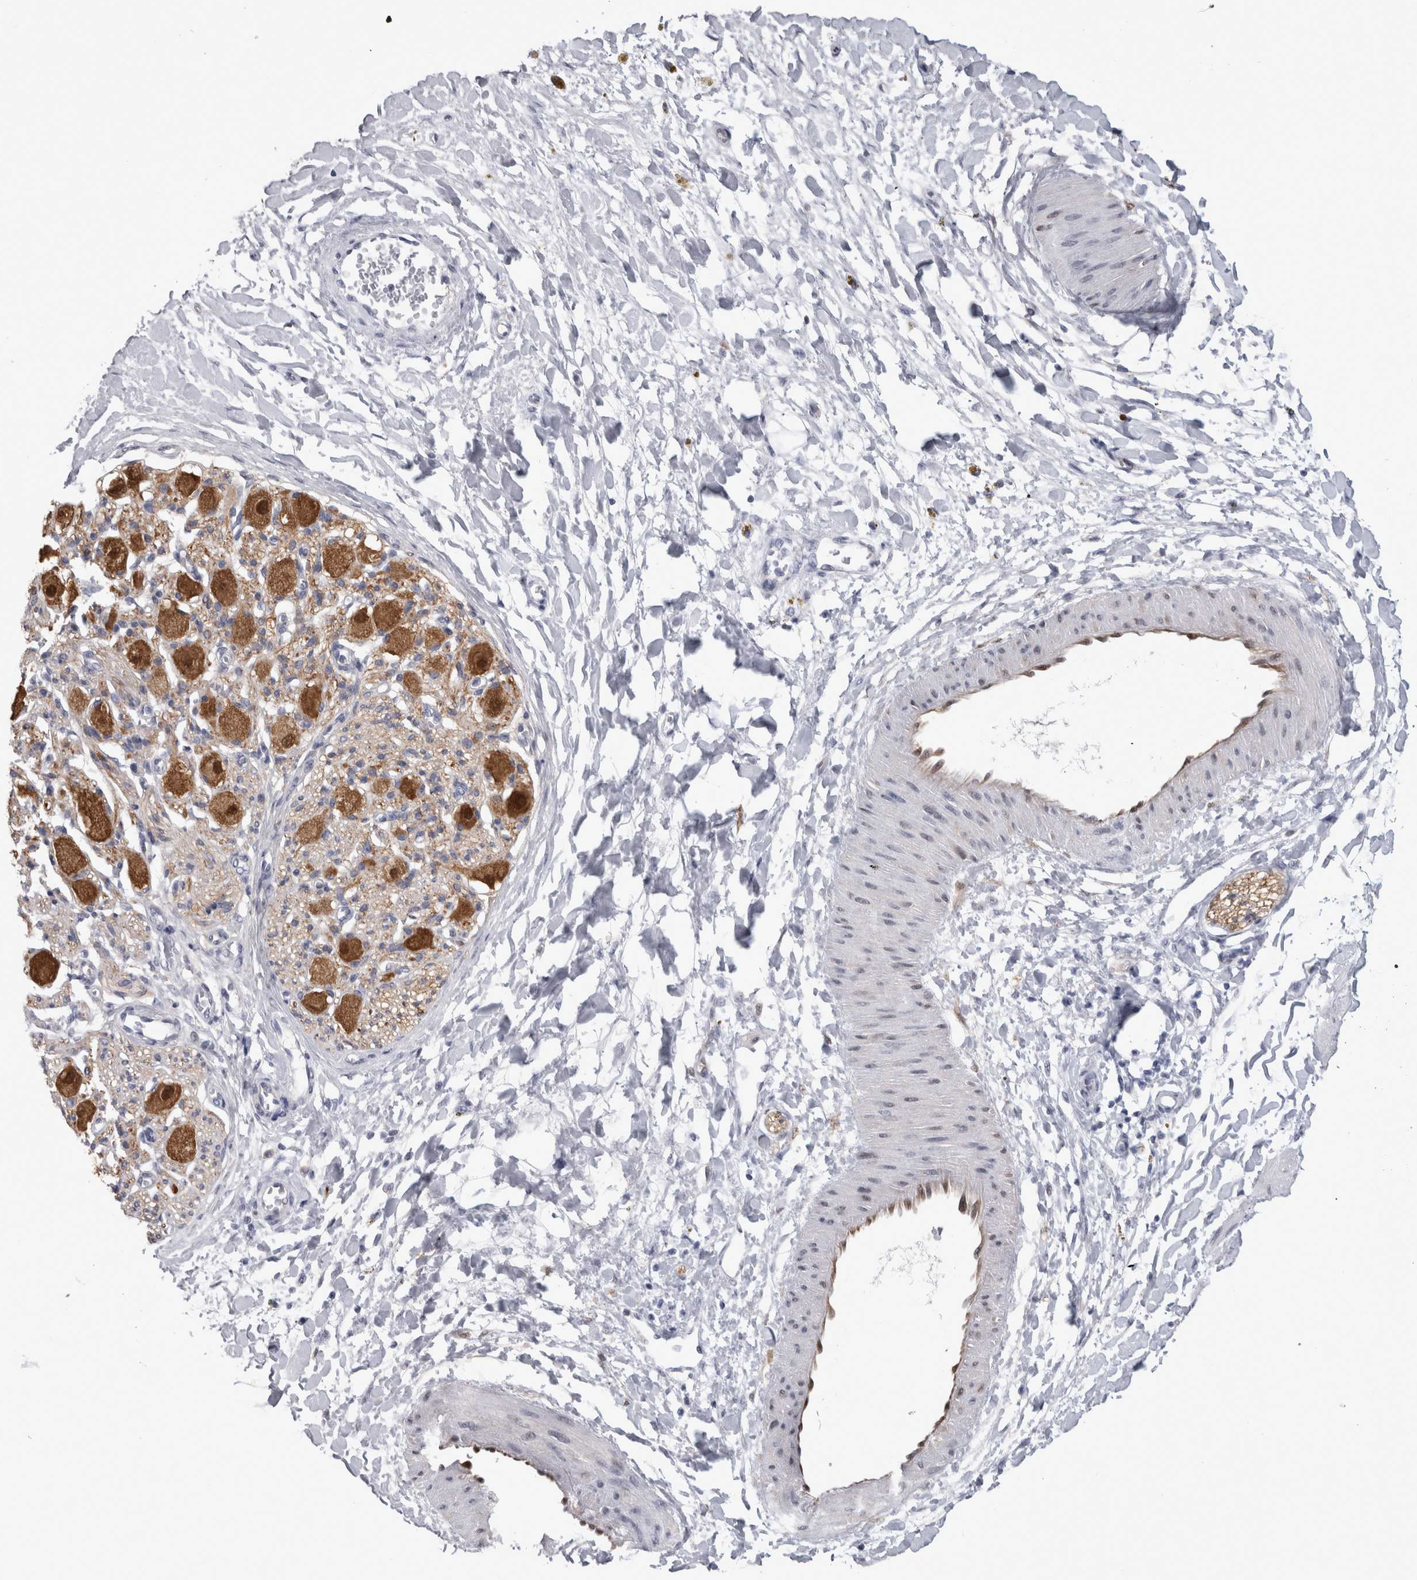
{"staining": {"intensity": "negative", "quantity": "none", "location": "none"}, "tissue": "adipose tissue", "cell_type": "Adipocytes", "image_type": "normal", "snomed": [{"axis": "morphology", "description": "Normal tissue, NOS"}, {"axis": "topography", "description": "Kidney"}, {"axis": "topography", "description": "Peripheral nerve tissue"}], "caption": "DAB immunohistochemical staining of benign human adipose tissue shows no significant positivity in adipocytes. (Brightfield microscopy of DAB (3,3'-diaminobenzidine) immunohistochemistry at high magnification).", "gene": "ACOT7", "patient": {"sex": "male", "age": 7}}